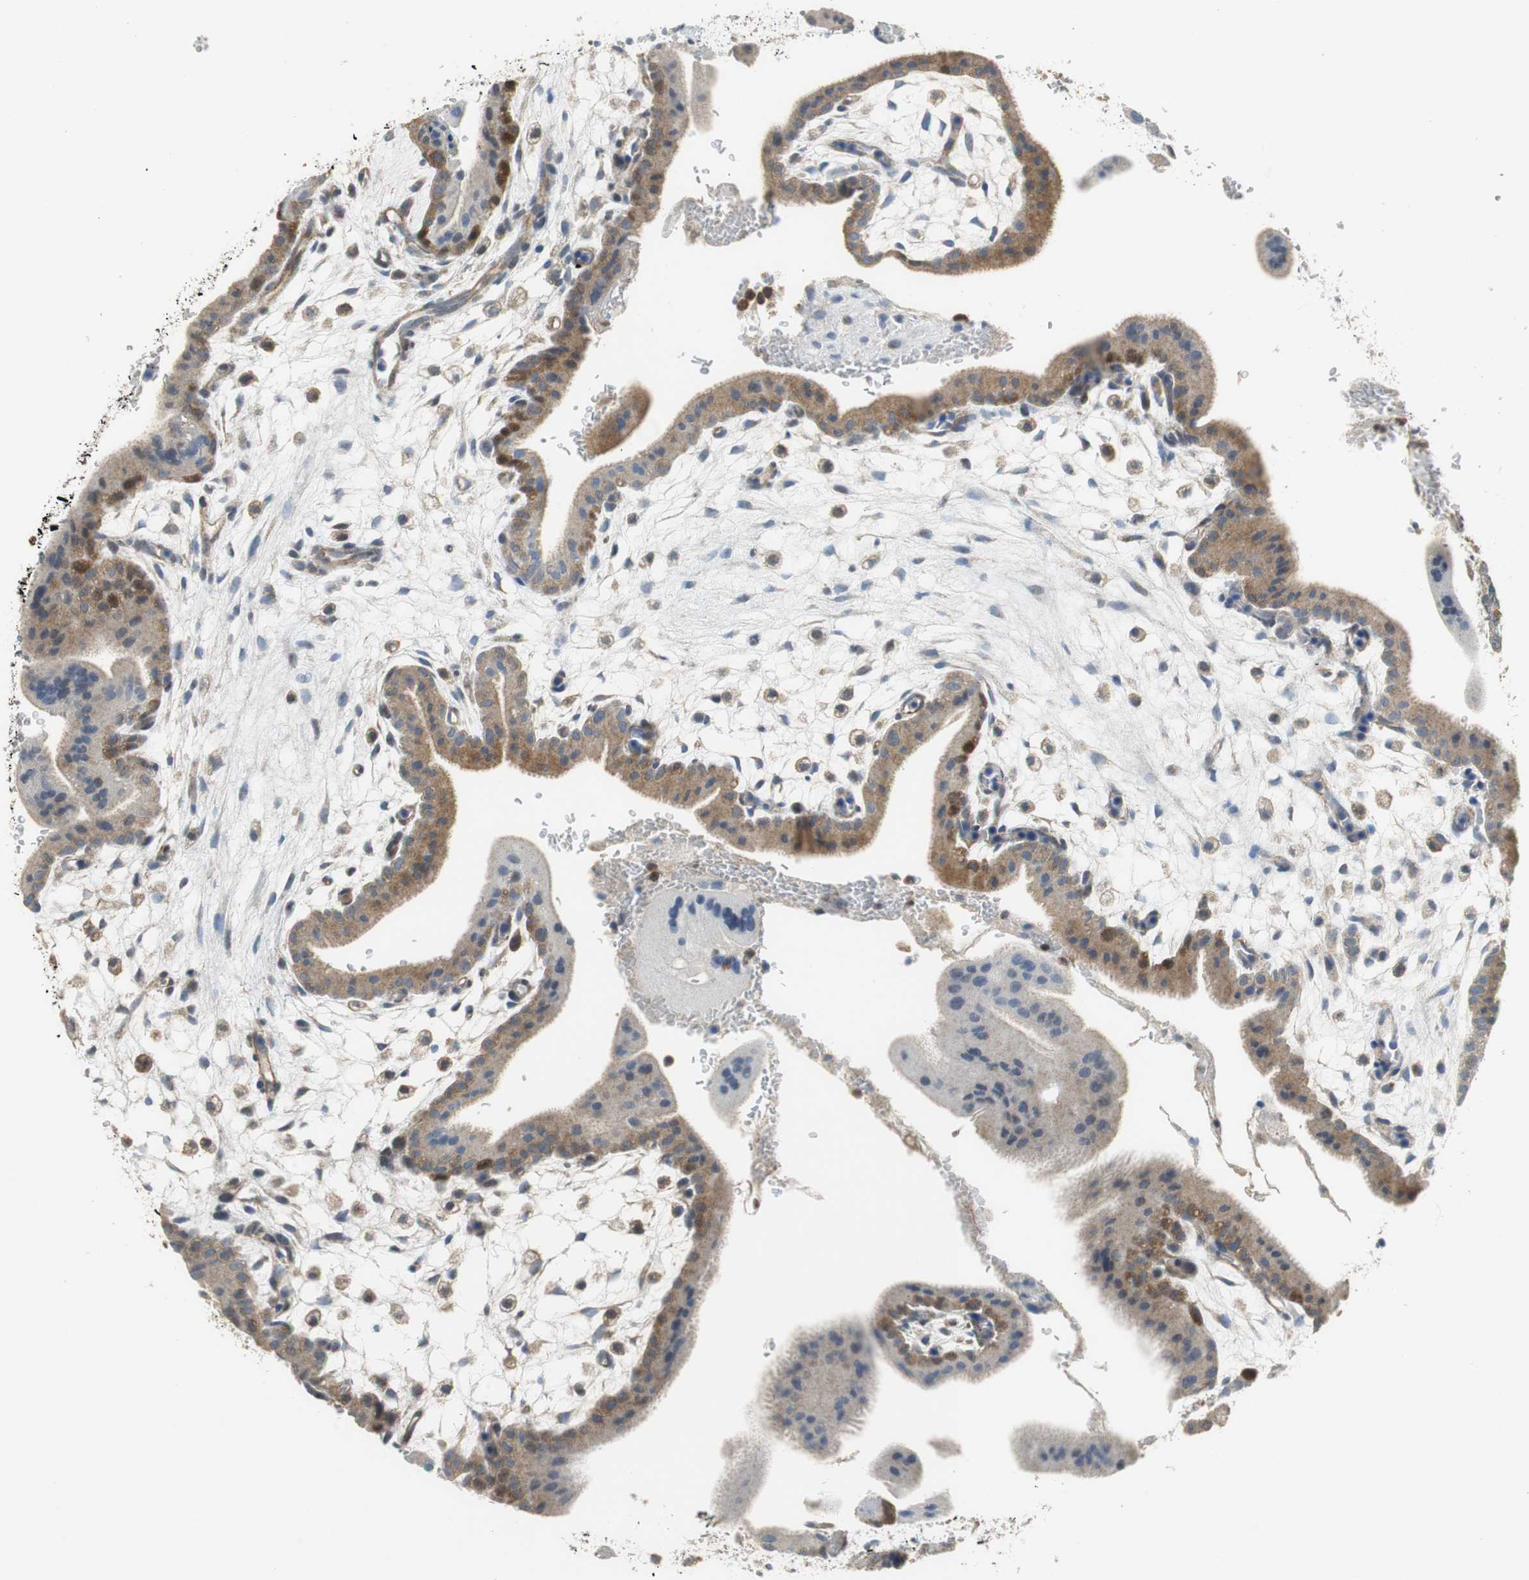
{"staining": {"intensity": "moderate", "quantity": ">75%", "location": "cytoplasmic/membranous"}, "tissue": "placenta", "cell_type": "Decidual cells", "image_type": "normal", "snomed": [{"axis": "morphology", "description": "Normal tissue, NOS"}, {"axis": "topography", "description": "Placenta"}], "caption": "Immunohistochemistry image of normal placenta stained for a protein (brown), which demonstrates medium levels of moderate cytoplasmic/membranous expression in about >75% of decidual cells.", "gene": "GSDMD", "patient": {"sex": "female", "age": 35}}